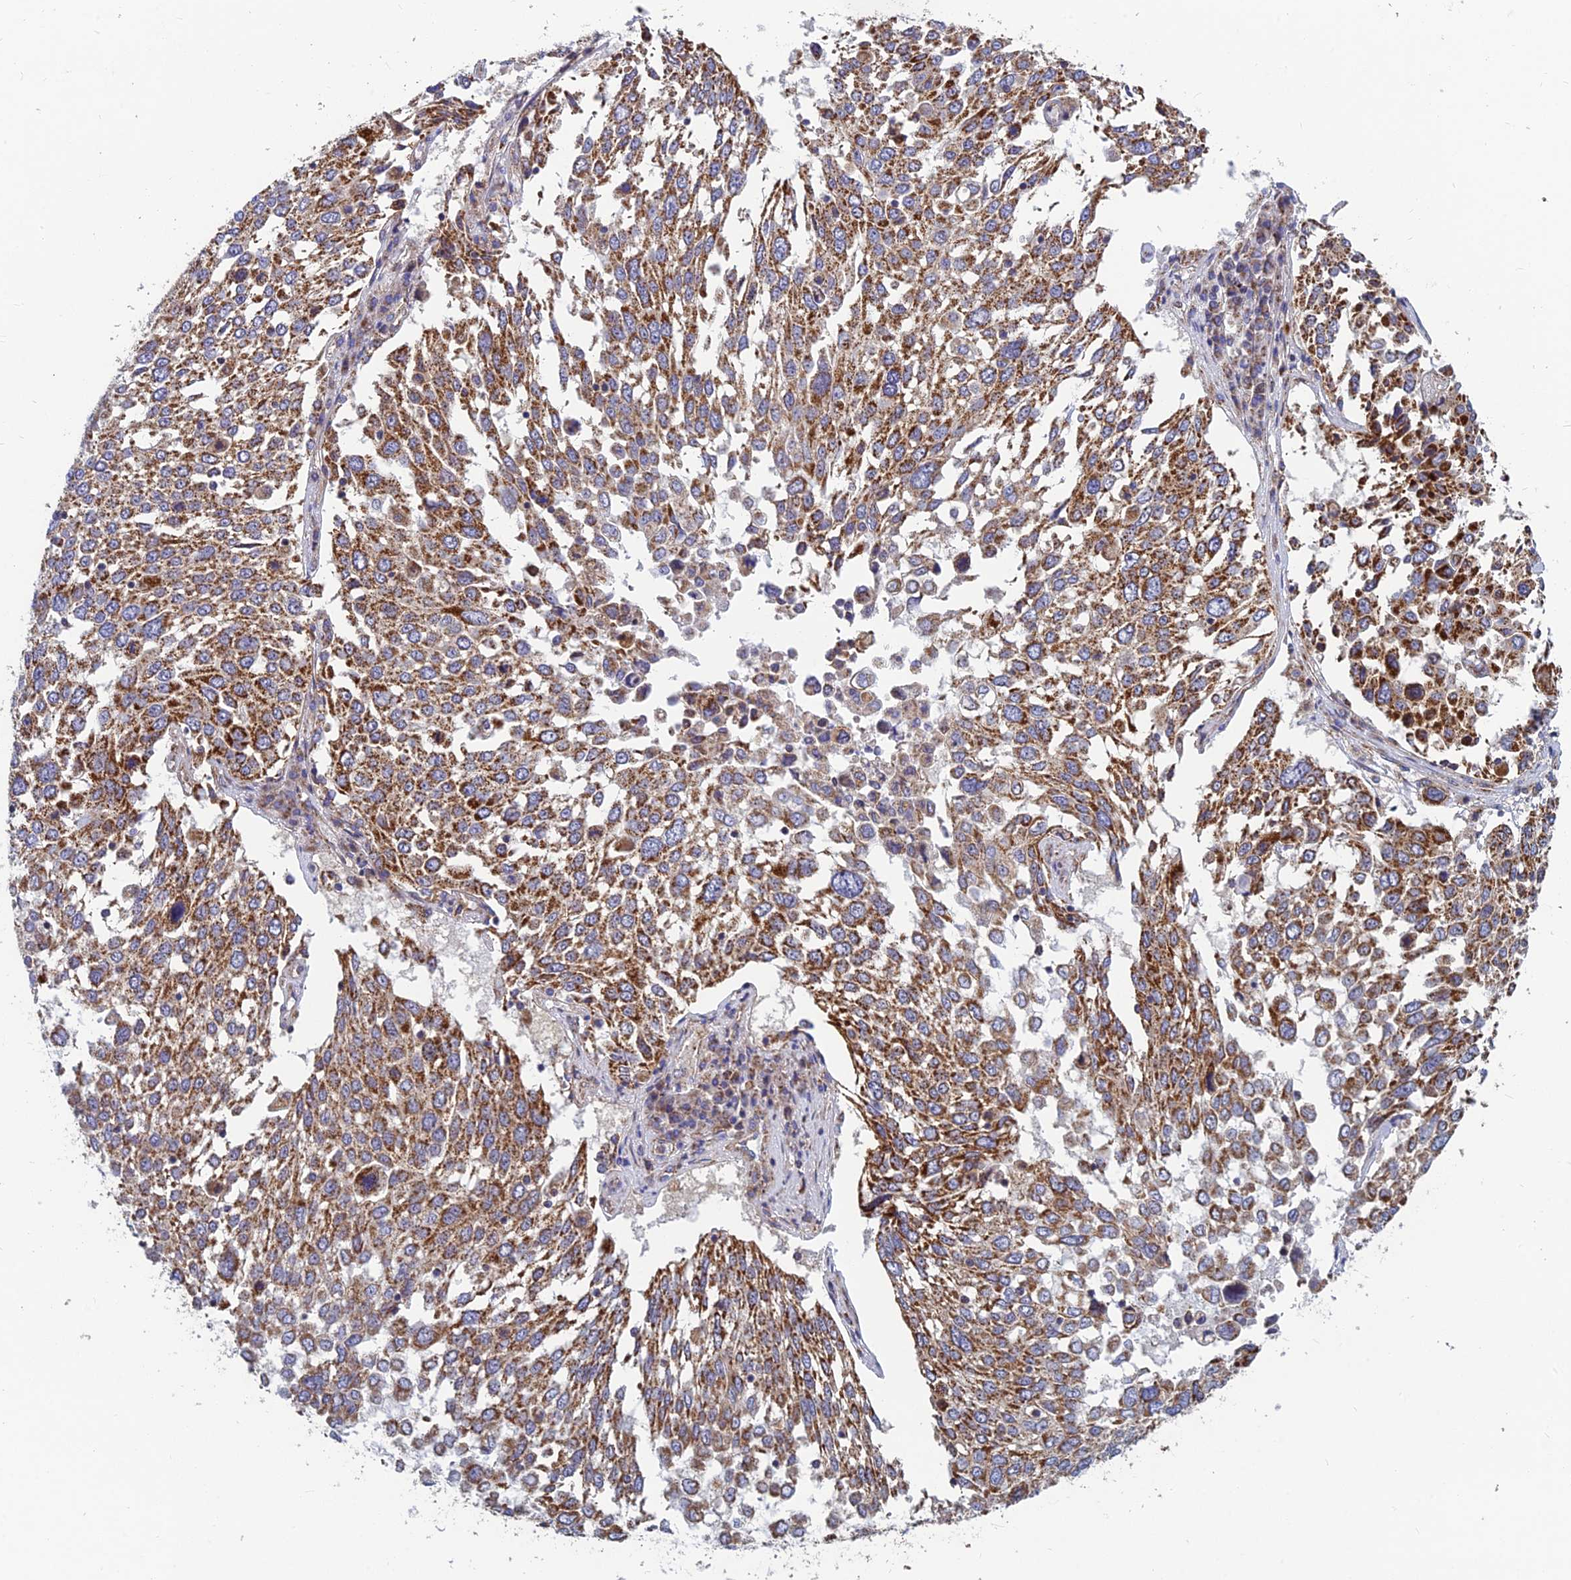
{"staining": {"intensity": "strong", "quantity": ">75%", "location": "cytoplasmic/membranous"}, "tissue": "lung cancer", "cell_type": "Tumor cells", "image_type": "cancer", "snomed": [{"axis": "morphology", "description": "Squamous cell carcinoma, NOS"}, {"axis": "topography", "description": "Lung"}], "caption": "Human squamous cell carcinoma (lung) stained for a protein (brown) reveals strong cytoplasmic/membranous positive positivity in about >75% of tumor cells.", "gene": "MRPS9", "patient": {"sex": "male", "age": 65}}